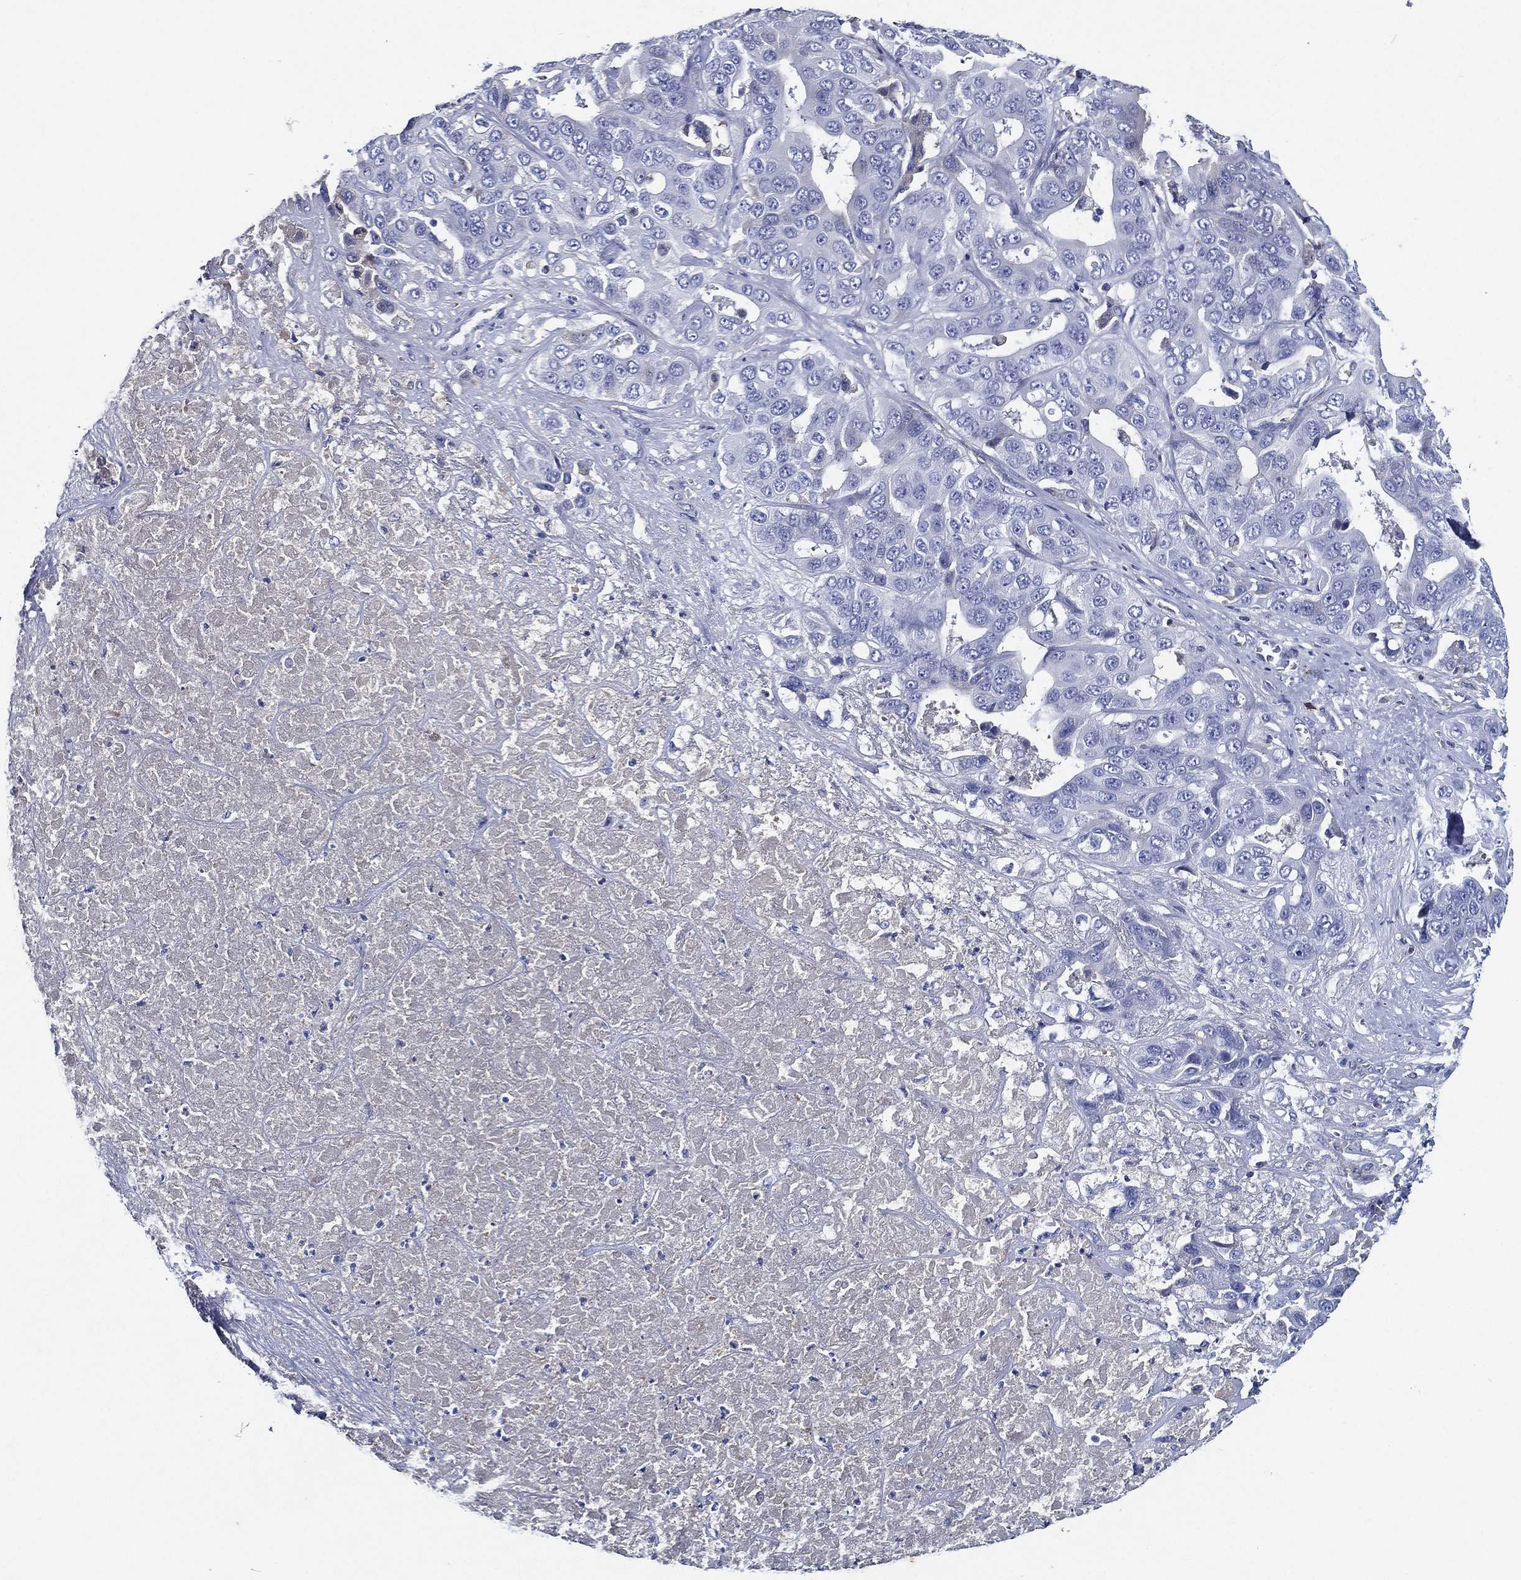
{"staining": {"intensity": "negative", "quantity": "none", "location": "none"}, "tissue": "liver cancer", "cell_type": "Tumor cells", "image_type": "cancer", "snomed": [{"axis": "morphology", "description": "Cholangiocarcinoma"}, {"axis": "topography", "description": "Liver"}], "caption": "A histopathology image of cholangiocarcinoma (liver) stained for a protein exhibits no brown staining in tumor cells.", "gene": "TMPRSS11D", "patient": {"sex": "female", "age": 52}}